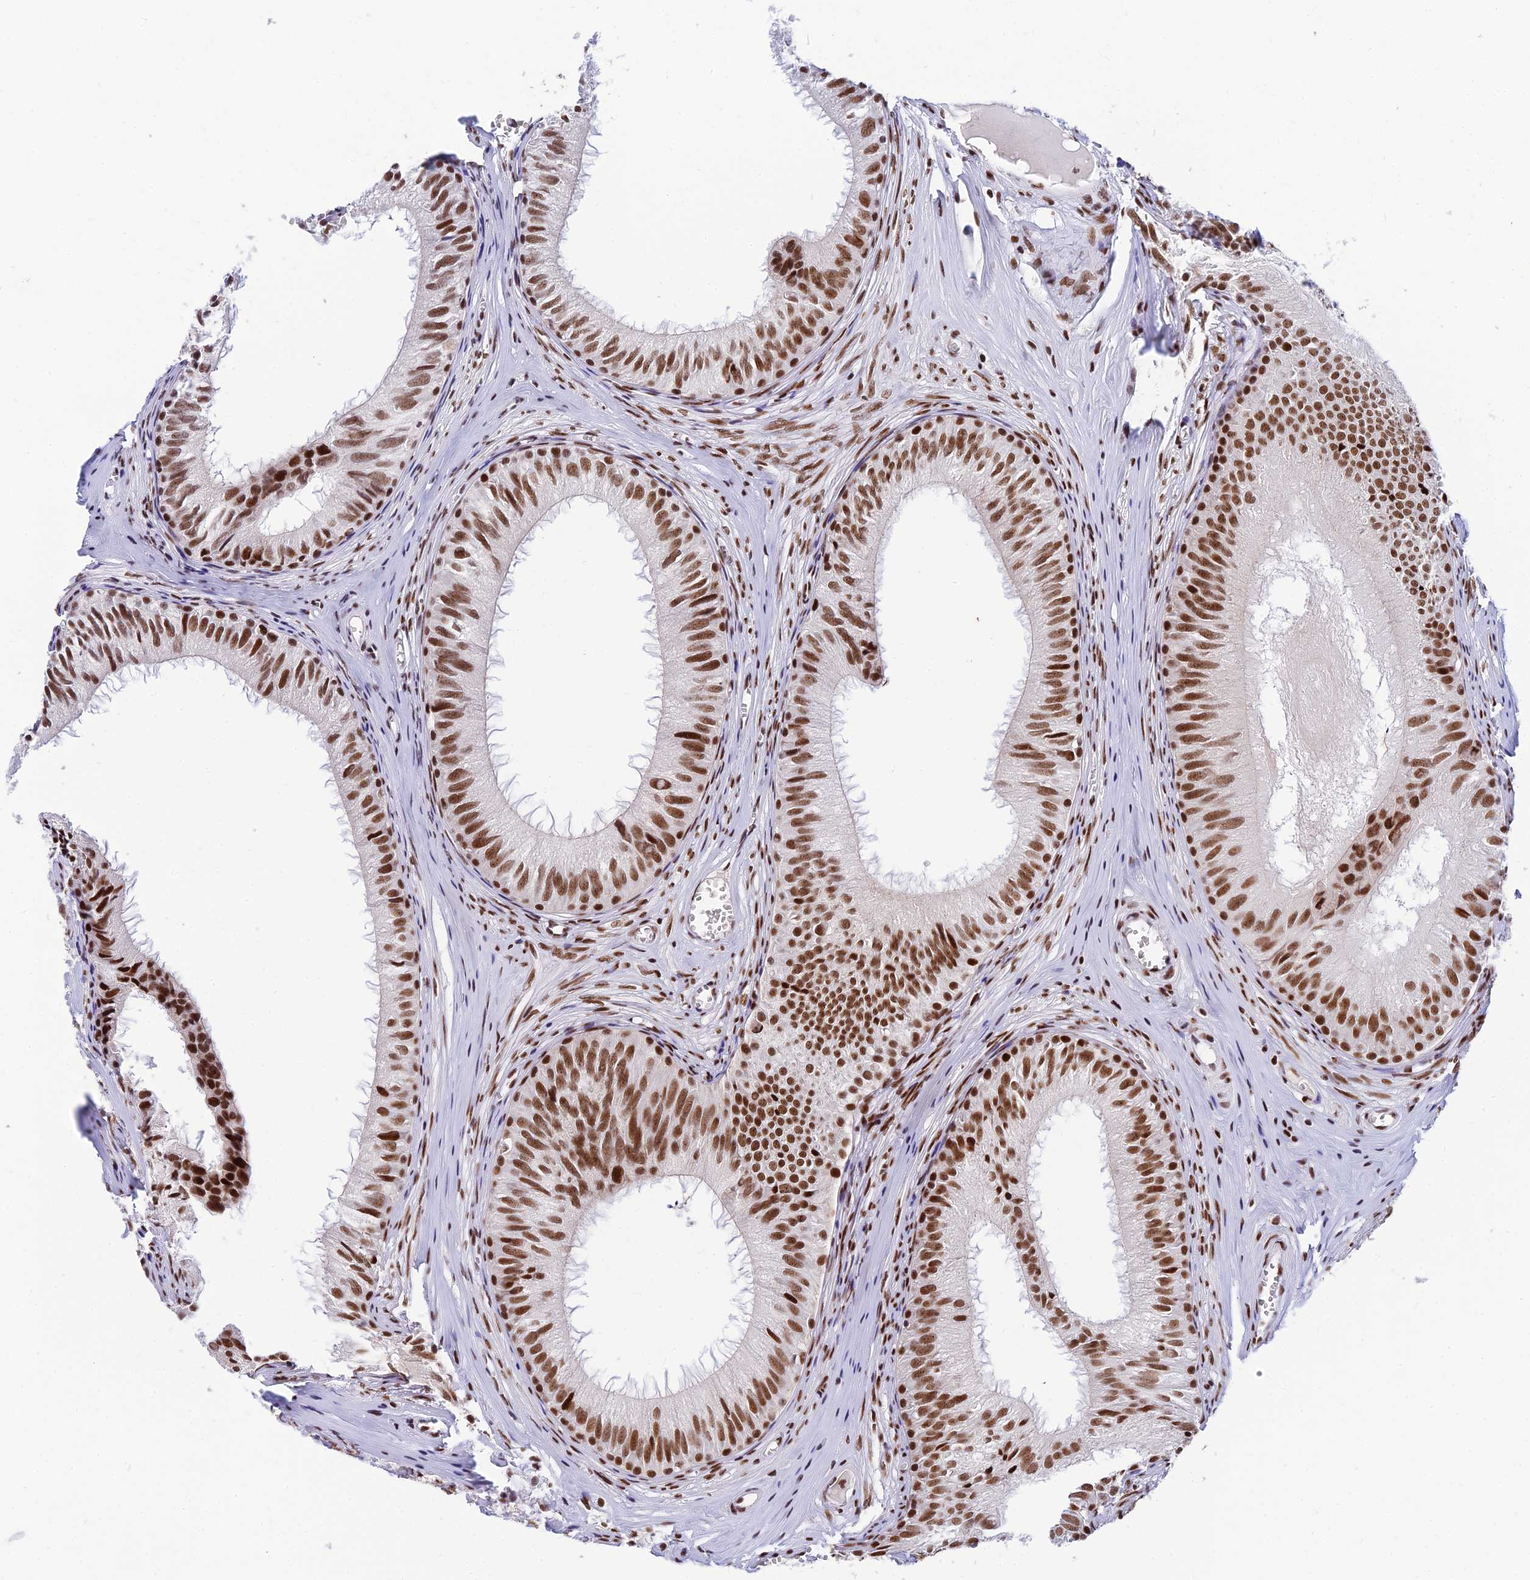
{"staining": {"intensity": "strong", "quantity": ">75%", "location": "nuclear"}, "tissue": "epididymis", "cell_type": "Glandular cells", "image_type": "normal", "snomed": [{"axis": "morphology", "description": "Normal tissue, NOS"}, {"axis": "topography", "description": "Epididymis"}], "caption": "Brown immunohistochemical staining in unremarkable human epididymis shows strong nuclear staining in about >75% of glandular cells. (Stains: DAB in brown, nuclei in blue, Microscopy: brightfield microscopy at high magnification).", "gene": "USP22", "patient": {"sex": "male", "age": 36}}